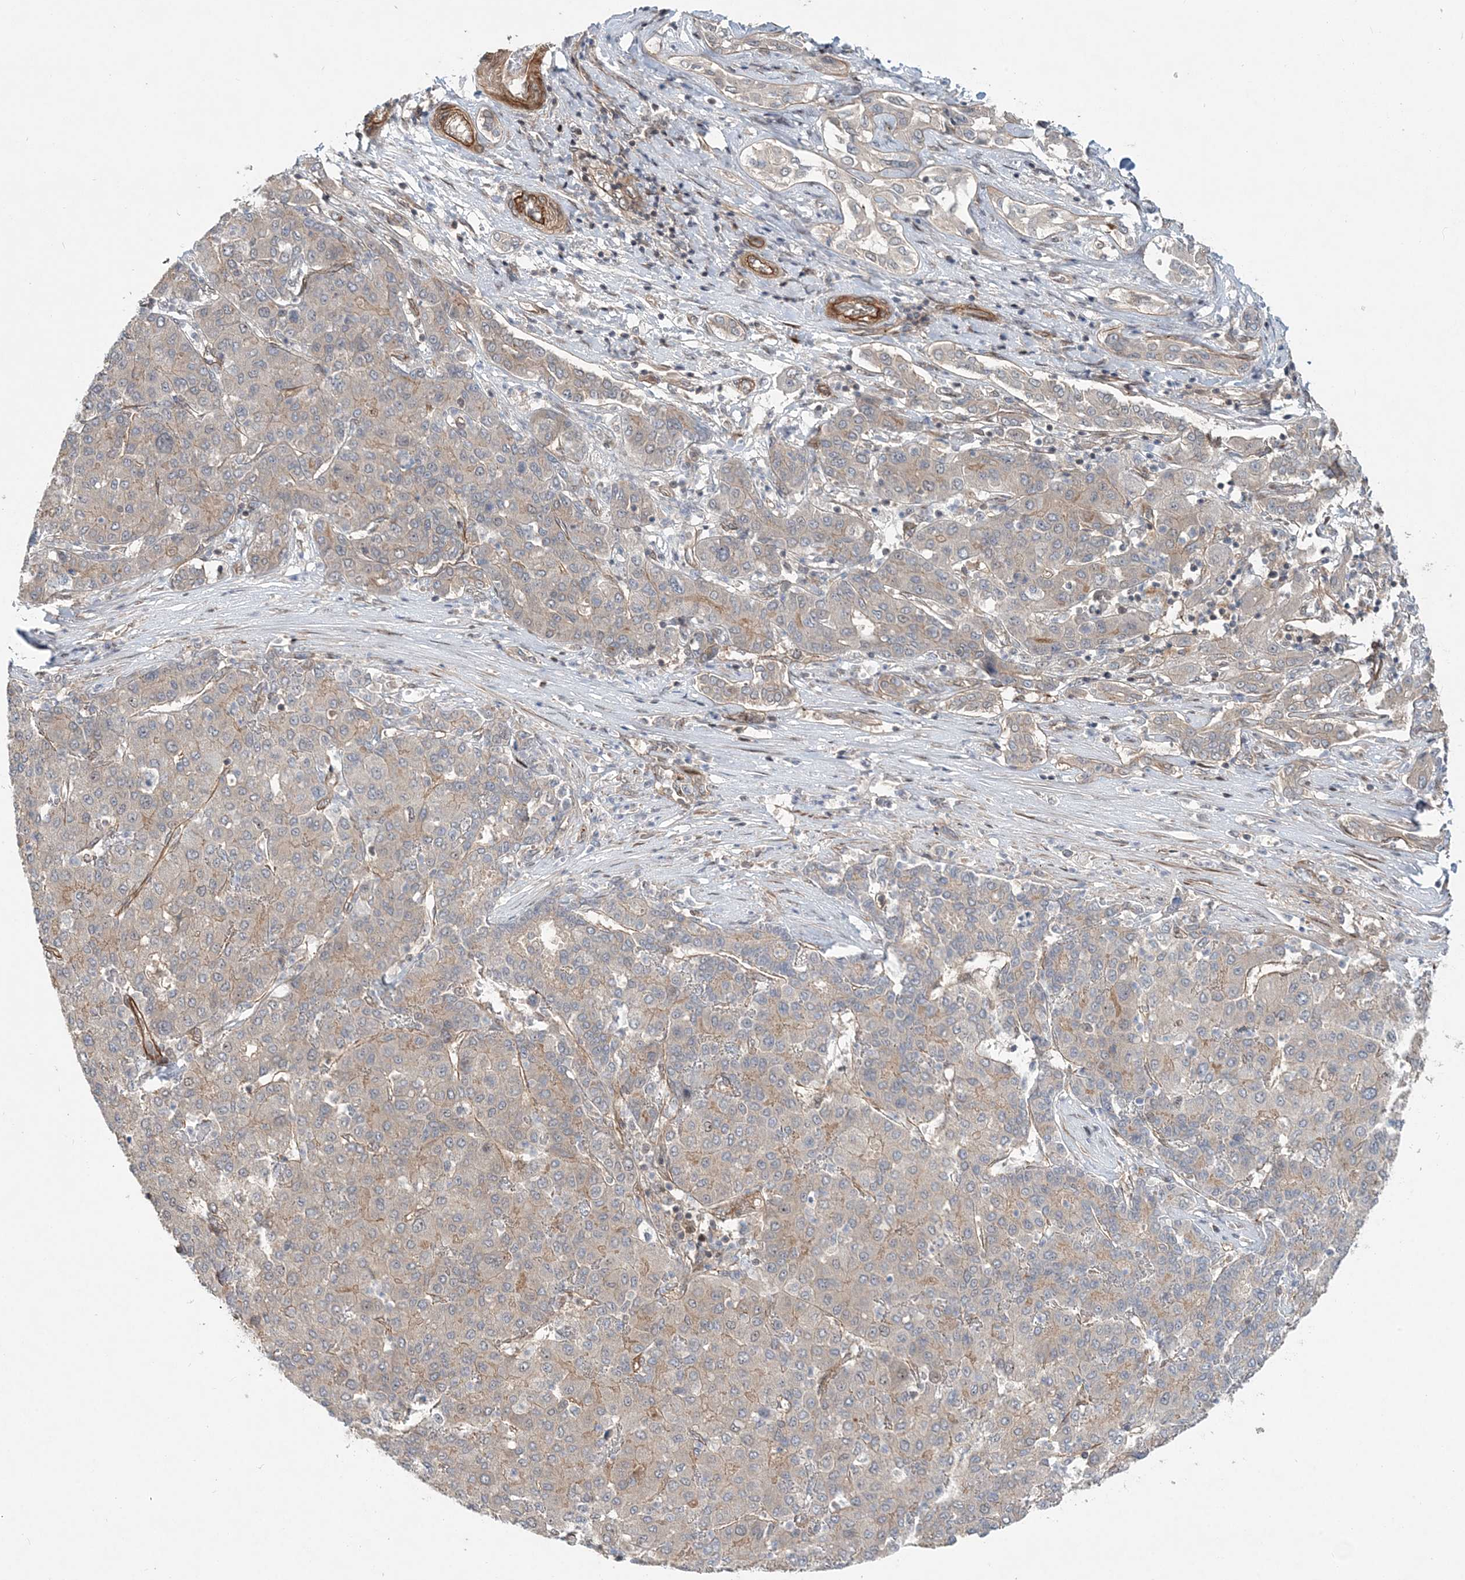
{"staining": {"intensity": "moderate", "quantity": ">75%", "location": "cytoplasmic/membranous"}, "tissue": "liver cancer", "cell_type": "Tumor cells", "image_type": "cancer", "snomed": [{"axis": "morphology", "description": "Carcinoma, Hepatocellular, NOS"}, {"axis": "topography", "description": "Liver"}], "caption": "The histopathology image exhibits immunohistochemical staining of hepatocellular carcinoma (liver). There is moderate cytoplasmic/membranous positivity is identified in approximately >75% of tumor cells.", "gene": "GEMIN5", "patient": {"sex": "male", "age": 65}}